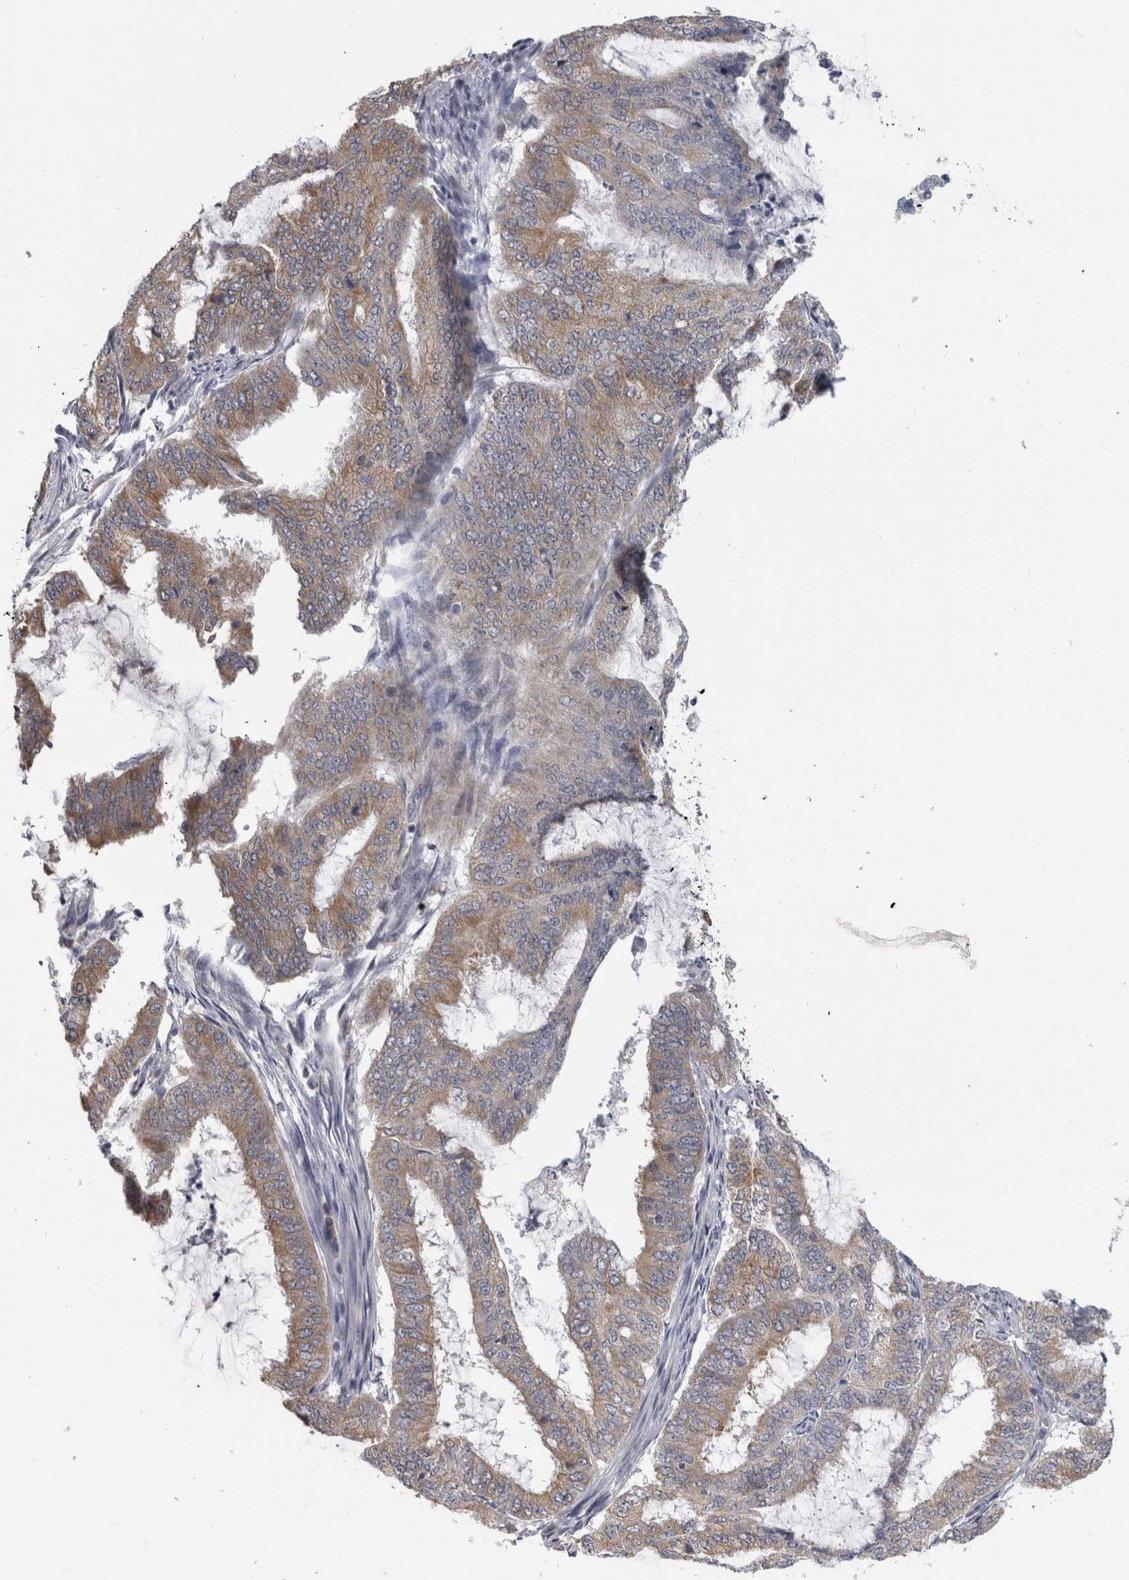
{"staining": {"intensity": "weak", "quantity": ">75%", "location": "cytoplasmic/membranous"}, "tissue": "endometrial cancer", "cell_type": "Tumor cells", "image_type": "cancer", "snomed": [{"axis": "morphology", "description": "Adenocarcinoma, NOS"}, {"axis": "topography", "description": "Endometrium"}], "caption": "A brown stain highlights weak cytoplasmic/membranous positivity of a protein in endometrial cancer (adenocarcinoma) tumor cells. The staining is performed using DAB brown chromogen to label protein expression. The nuclei are counter-stained blue using hematoxylin.", "gene": "TMEM242", "patient": {"sex": "female", "age": 49}}